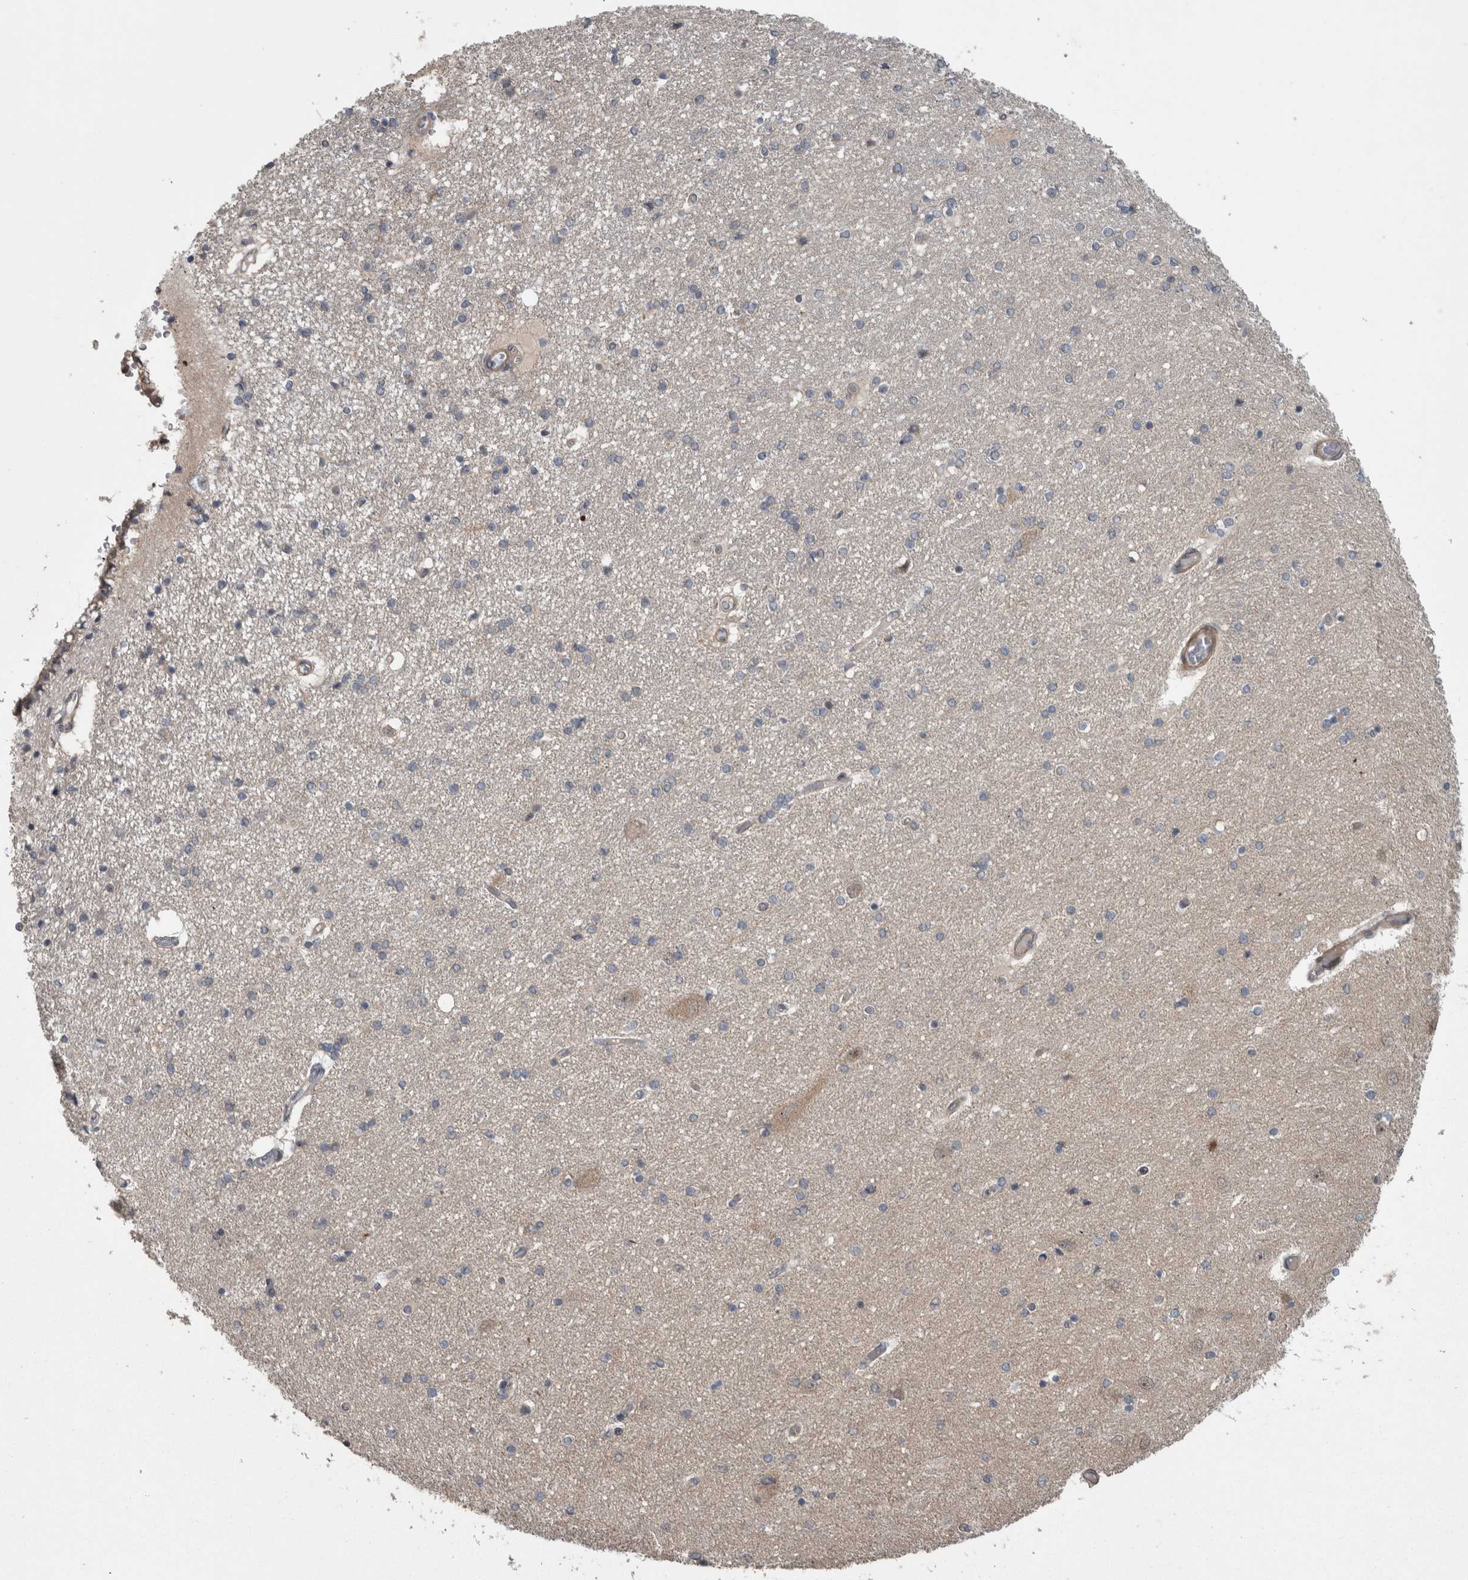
{"staining": {"intensity": "weak", "quantity": "25%-75%", "location": "cytoplasmic/membranous"}, "tissue": "hippocampus", "cell_type": "Glial cells", "image_type": "normal", "snomed": [{"axis": "morphology", "description": "Normal tissue, NOS"}, {"axis": "topography", "description": "Hippocampus"}], "caption": "Weak cytoplasmic/membranous staining for a protein is appreciated in approximately 25%-75% of glial cells of unremarkable hippocampus using immunohistochemistry.", "gene": "CWC27", "patient": {"sex": "female", "age": 54}}